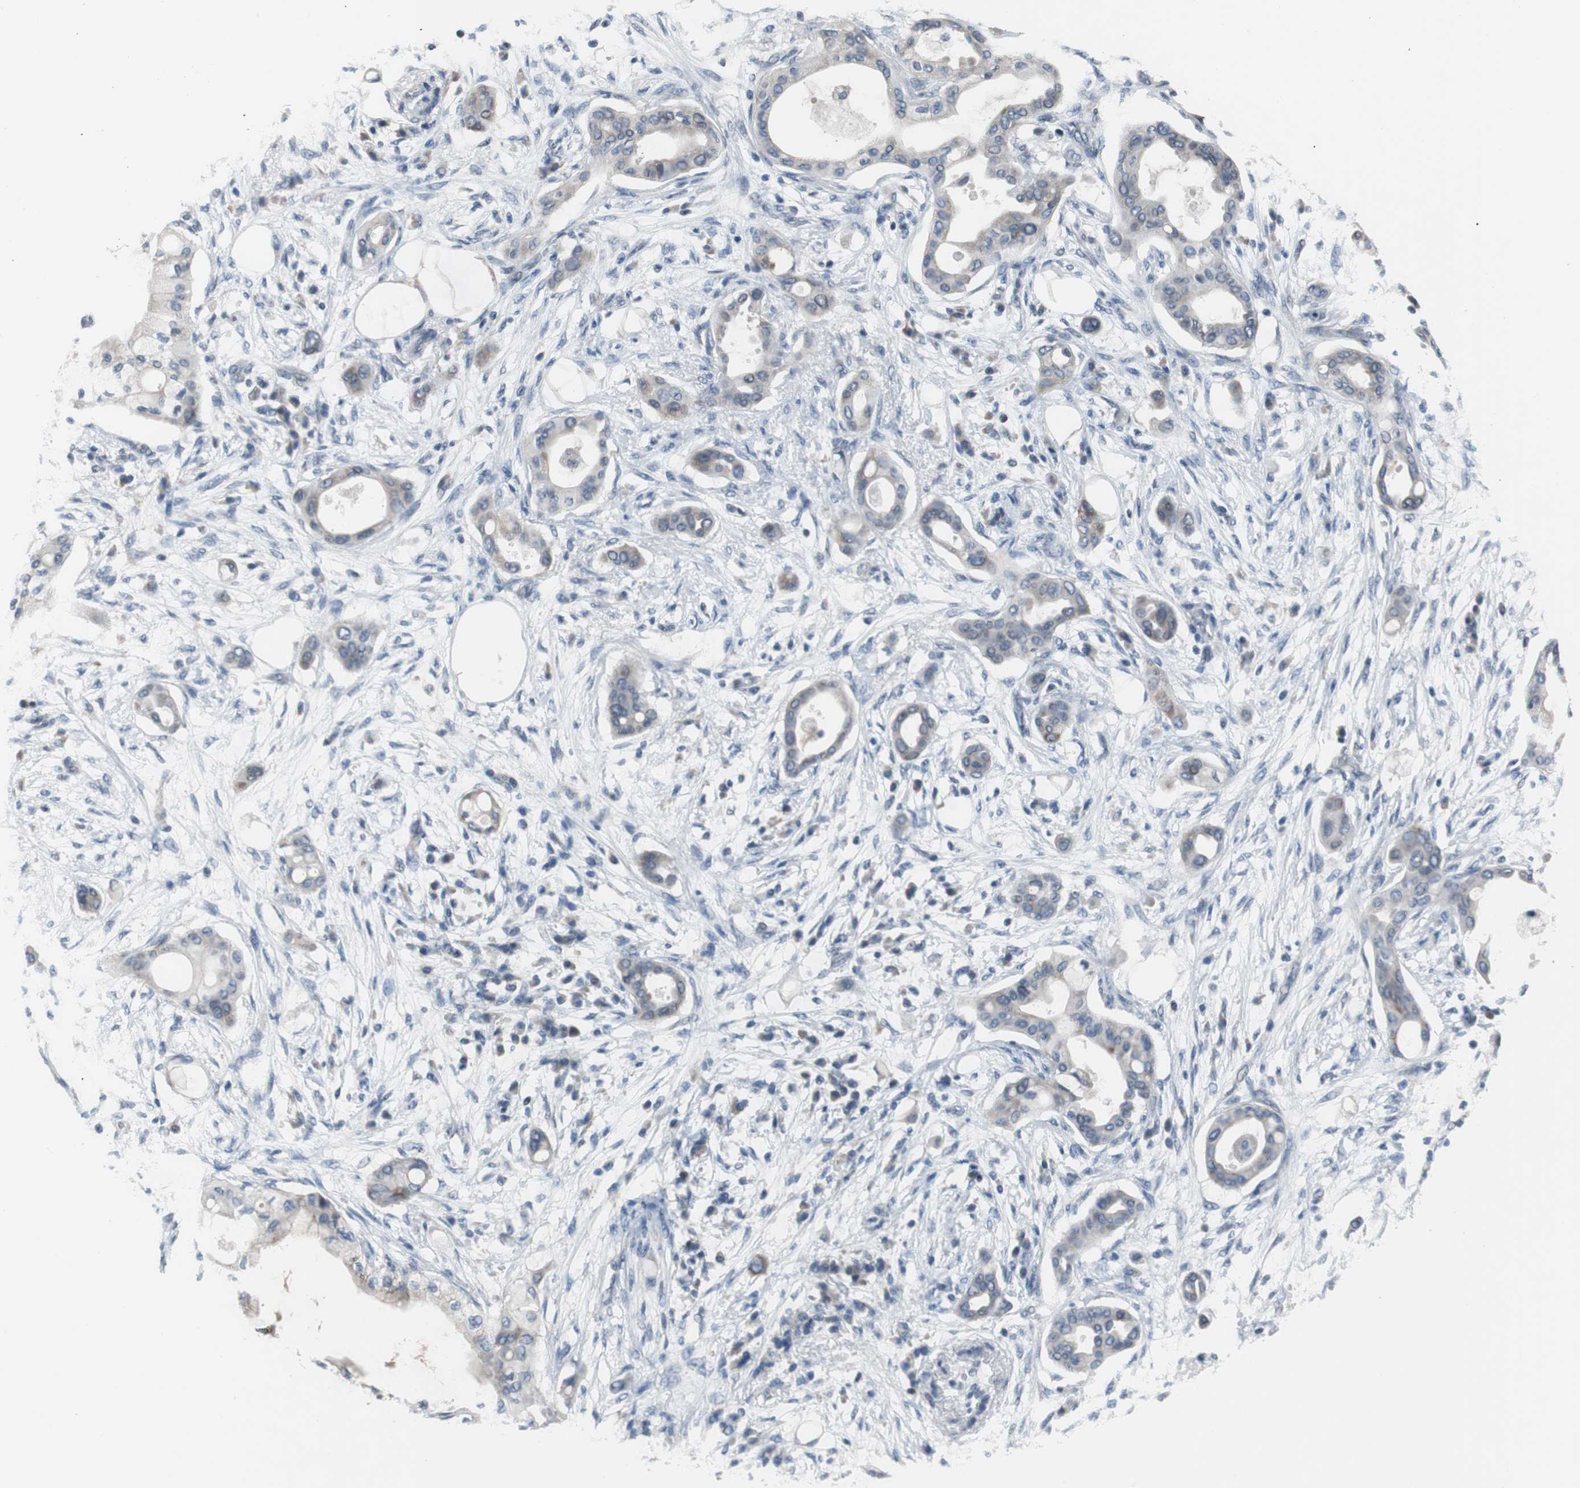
{"staining": {"intensity": "weak", "quantity": "25%-75%", "location": "cytoplasmic/membranous"}, "tissue": "pancreatic cancer", "cell_type": "Tumor cells", "image_type": "cancer", "snomed": [{"axis": "morphology", "description": "Adenocarcinoma, NOS"}, {"axis": "morphology", "description": "Adenocarcinoma, metastatic, NOS"}, {"axis": "topography", "description": "Lymph node"}, {"axis": "topography", "description": "Pancreas"}, {"axis": "topography", "description": "Duodenum"}], "caption": "A histopathology image showing weak cytoplasmic/membranous expression in about 25%-75% of tumor cells in pancreatic adenocarcinoma, as visualized by brown immunohistochemical staining.", "gene": "TP63", "patient": {"sex": "female", "age": 64}}